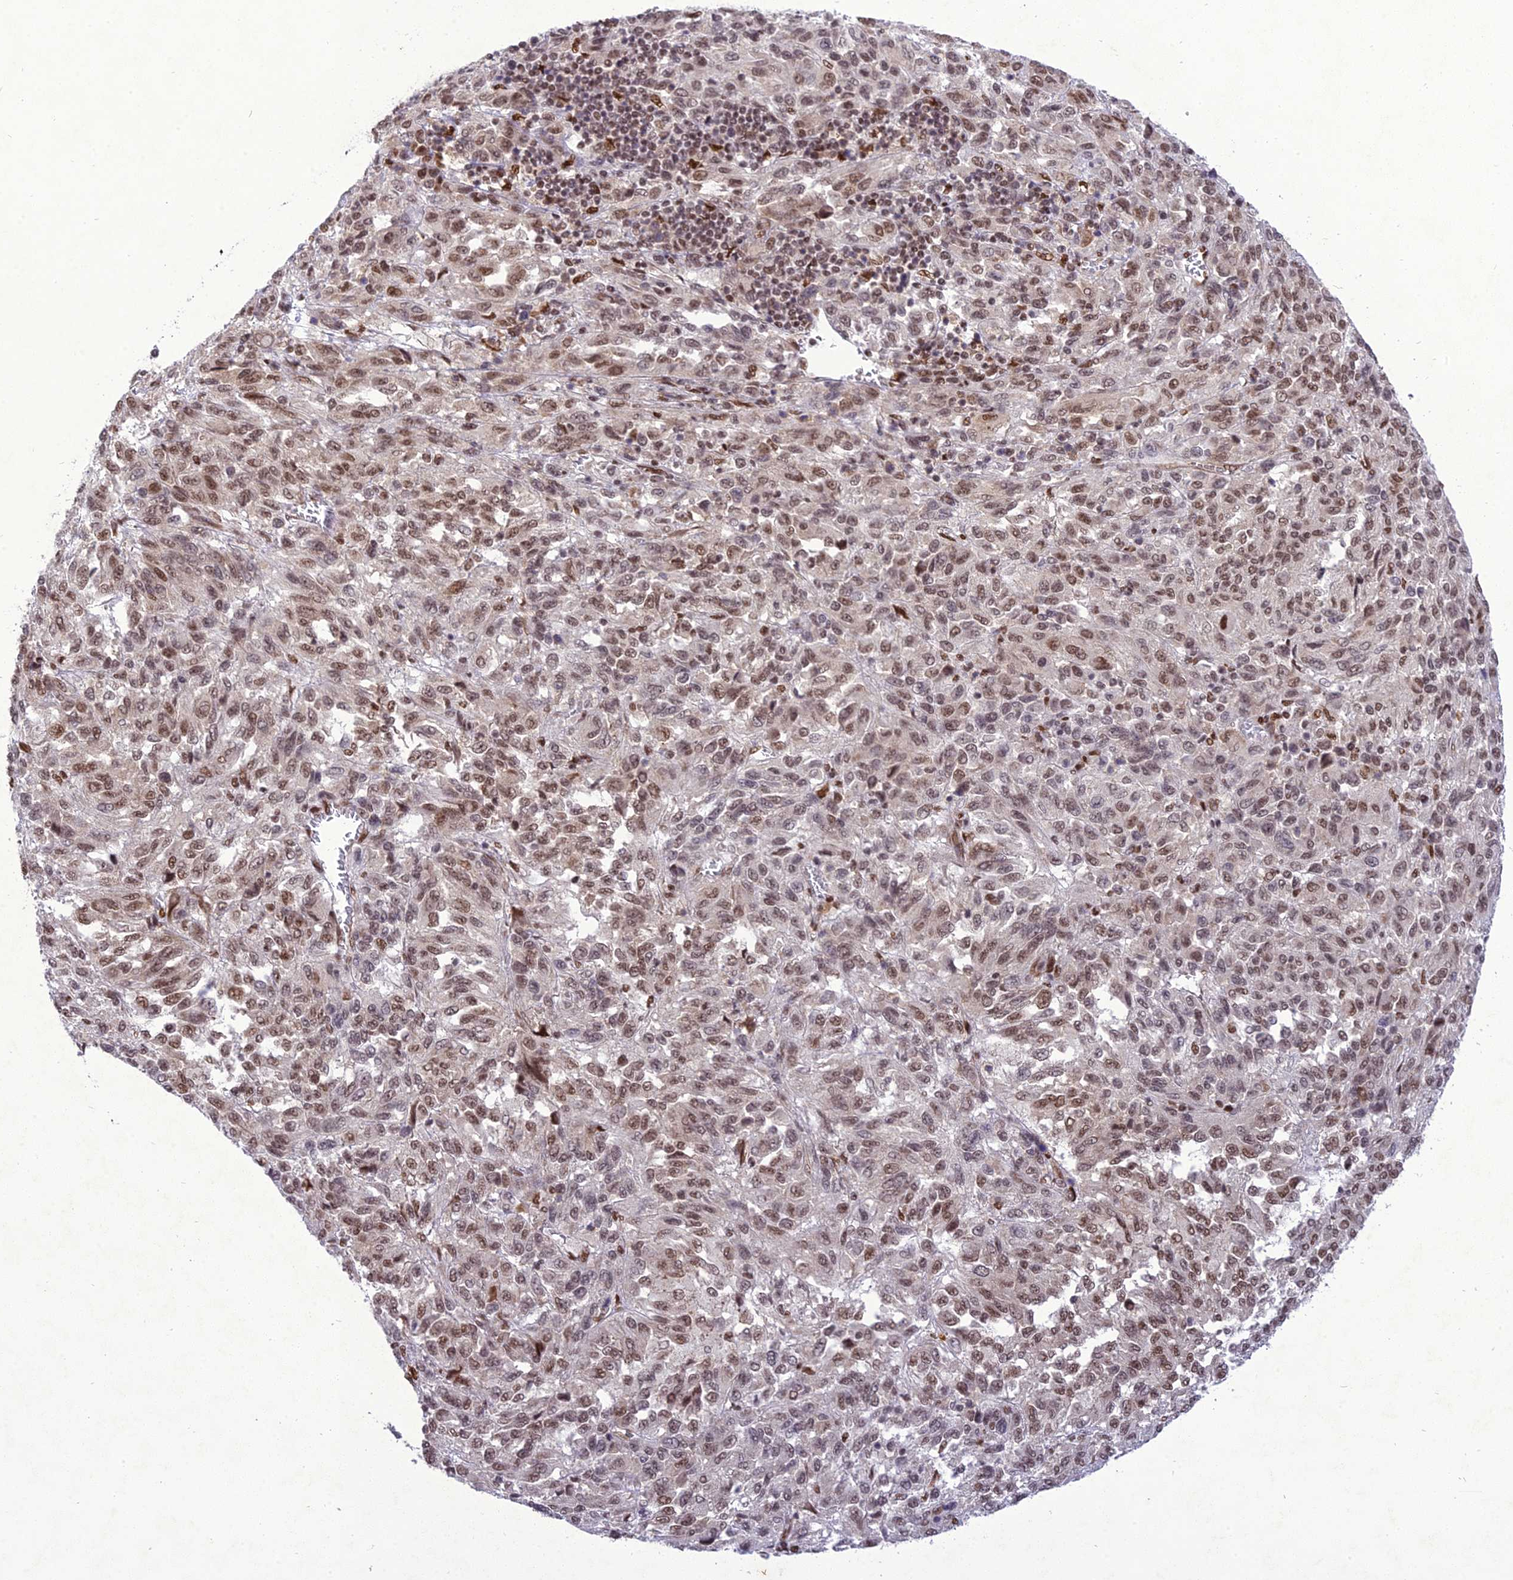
{"staining": {"intensity": "moderate", "quantity": ">75%", "location": "nuclear"}, "tissue": "melanoma", "cell_type": "Tumor cells", "image_type": "cancer", "snomed": [{"axis": "morphology", "description": "Malignant melanoma, Metastatic site"}, {"axis": "topography", "description": "Lung"}], "caption": "Tumor cells demonstrate moderate nuclear positivity in approximately >75% of cells in melanoma.", "gene": "DDX1", "patient": {"sex": "male", "age": 64}}